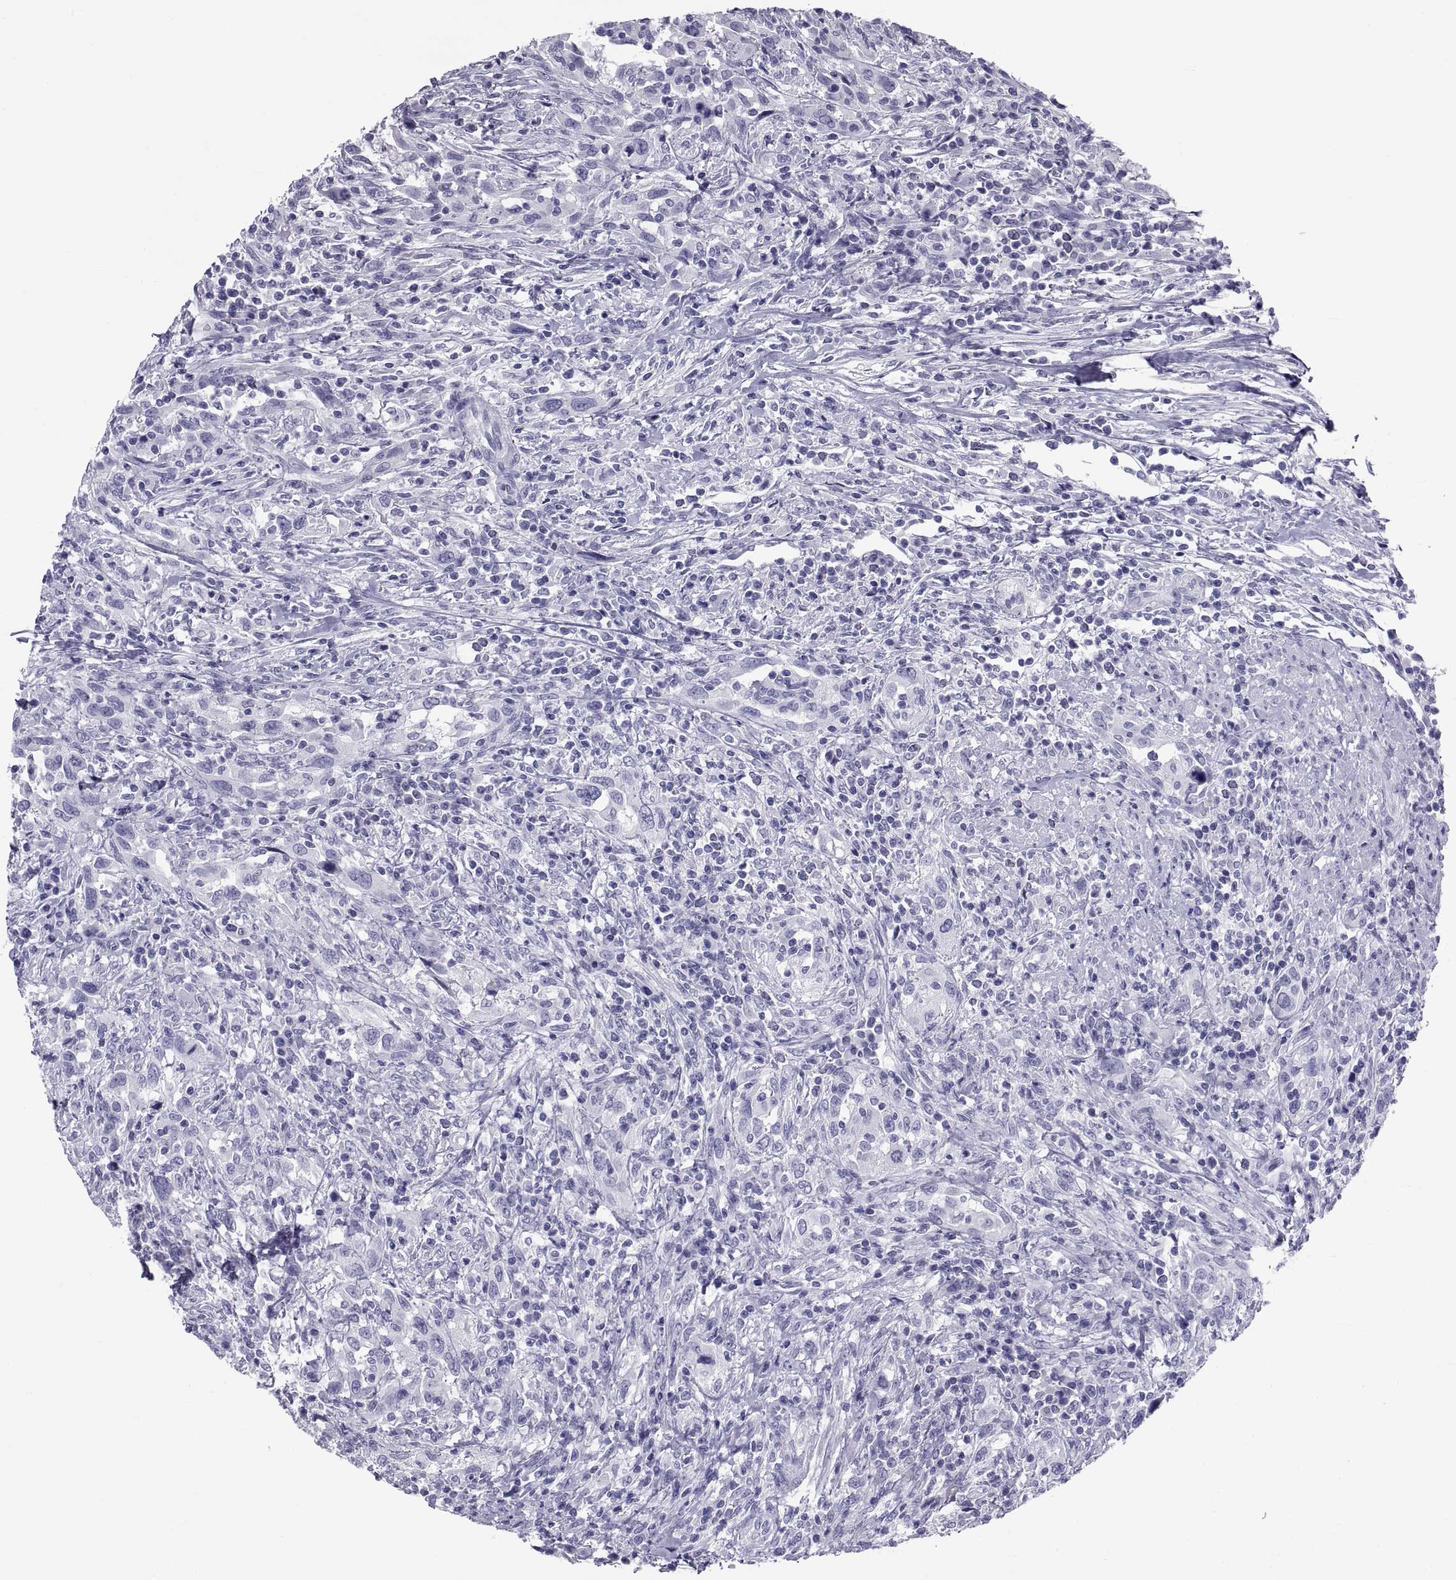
{"staining": {"intensity": "negative", "quantity": "none", "location": "none"}, "tissue": "urothelial cancer", "cell_type": "Tumor cells", "image_type": "cancer", "snomed": [{"axis": "morphology", "description": "Urothelial carcinoma, NOS"}, {"axis": "morphology", "description": "Urothelial carcinoma, High grade"}, {"axis": "topography", "description": "Urinary bladder"}], "caption": "Transitional cell carcinoma was stained to show a protein in brown. There is no significant positivity in tumor cells.", "gene": "NPTX2", "patient": {"sex": "female", "age": 64}}